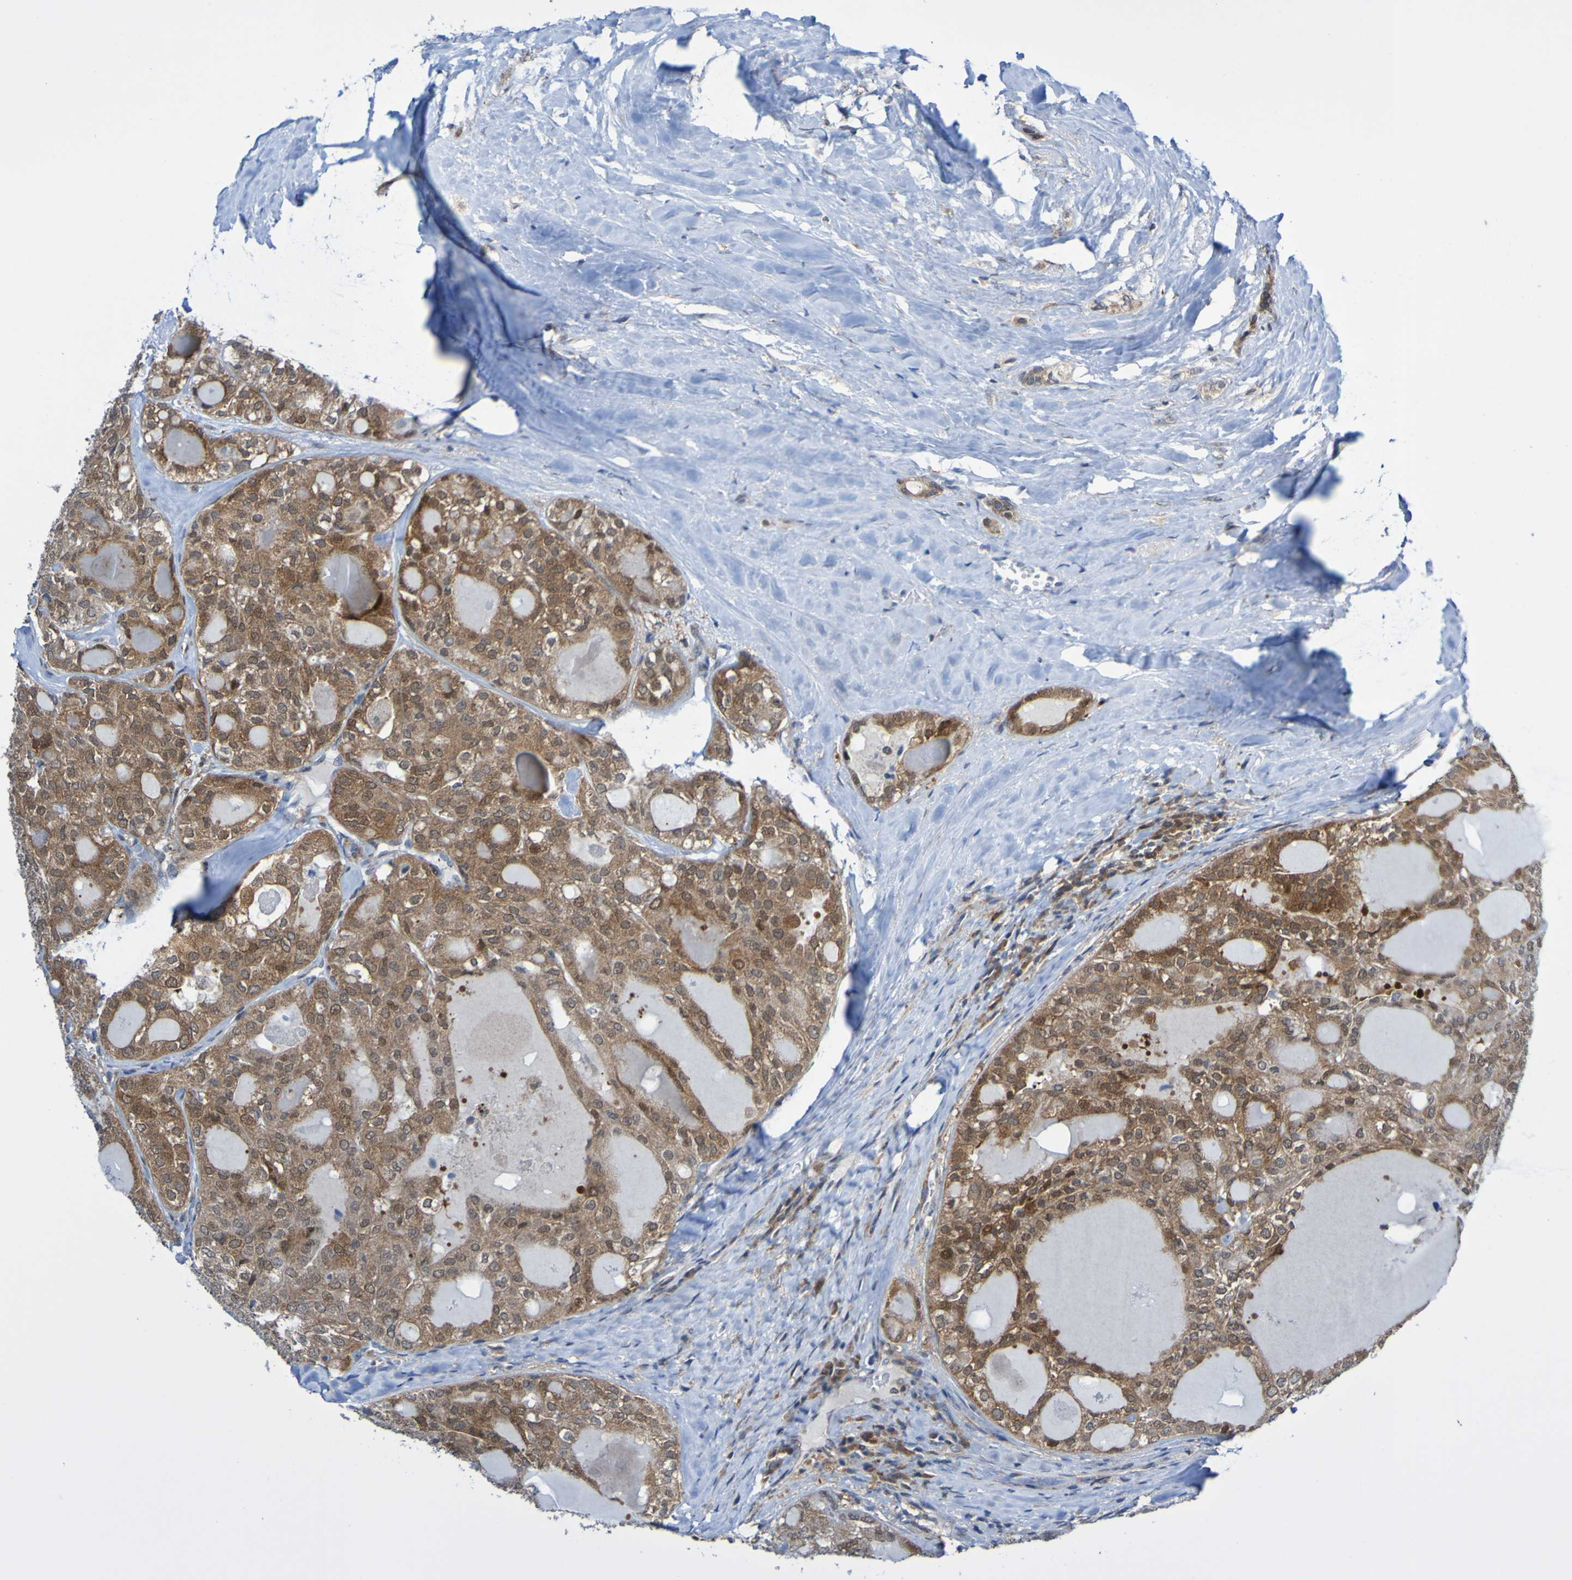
{"staining": {"intensity": "moderate", "quantity": ">75%", "location": "cytoplasmic/membranous"}, "tissue": "thyroid cancer", "cell_type": "Tumor cells", "image_type": "cancer", "snomed": [{"axis": "morphology", "description": "Follicular adenoma carcinoma, NOS"}, {"axis": "topography", "description": "Thyroid gland"}], "caption": "Immunohistochemistry micrograph of human thyroid cancer stained for a protein (brown), which demonstrates medium levels of moderate cytoplasmic/membranous positivity in approximately >75% of tumor cells.", "gene": "ATIC", "patient": {"sex": "male", "age": 75}}